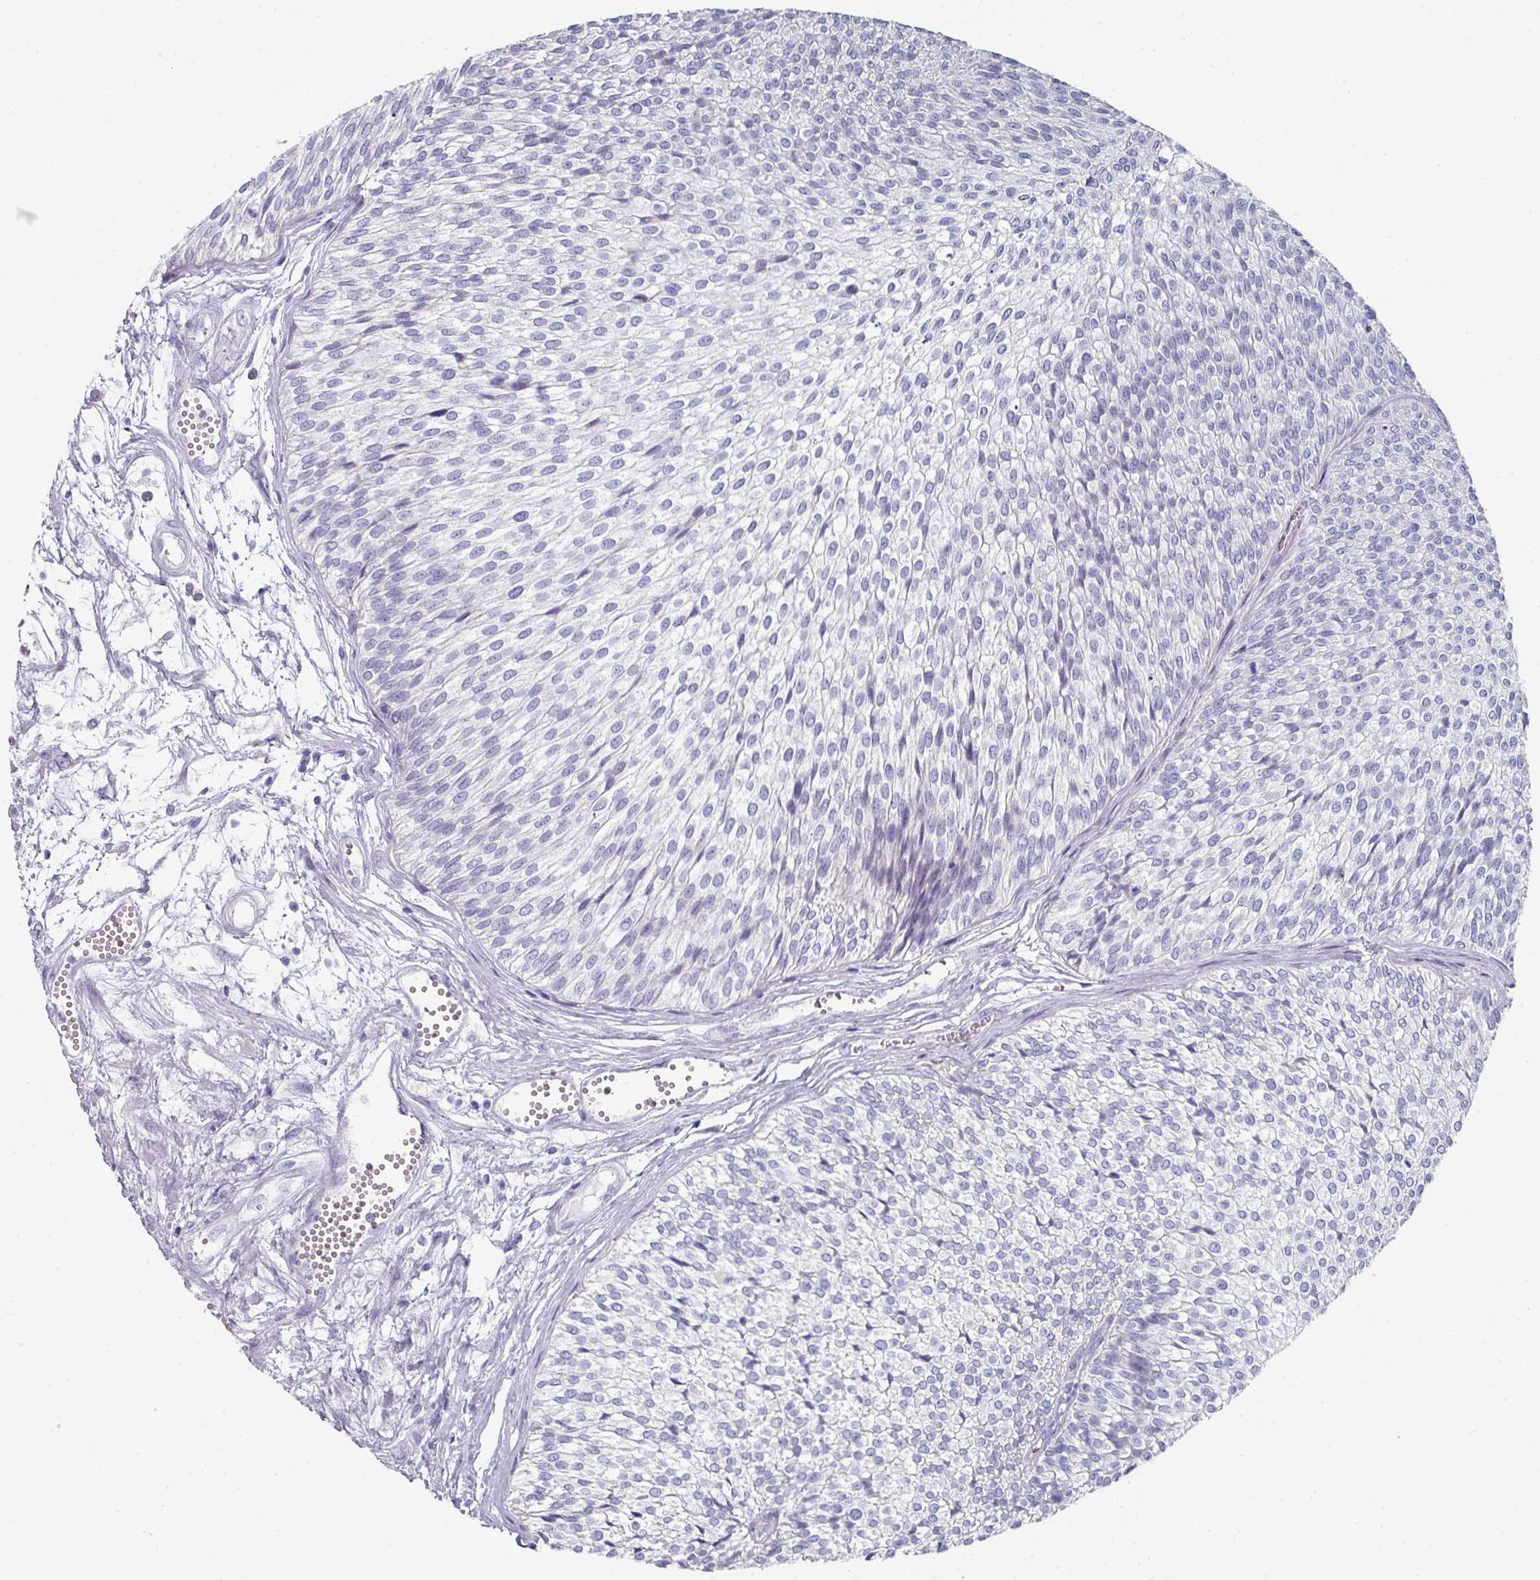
{"staining": {"intensity": "negative", "quantity": "none", "location": "none"}, "tissue": "urothelial cancer", "cell_type": "Tumor cells", "image_type": "cancer", "snomed": [{"axis": "morphology", "description": "Urothelial carcinoma, Low grade"}, {"axis": "topography", "description": "Urinary bladder"}], "caption": "High magnification brightfield microscopy of low-grade urothelial carcinoma stained with DAB (3,3'-diaminobenzidine) (brown) and counterstained with hematoxylin (blue): tumor cells show no significant expression.", "gene": "SETBP1", "patient": {"sex": "male", "age": 91}}